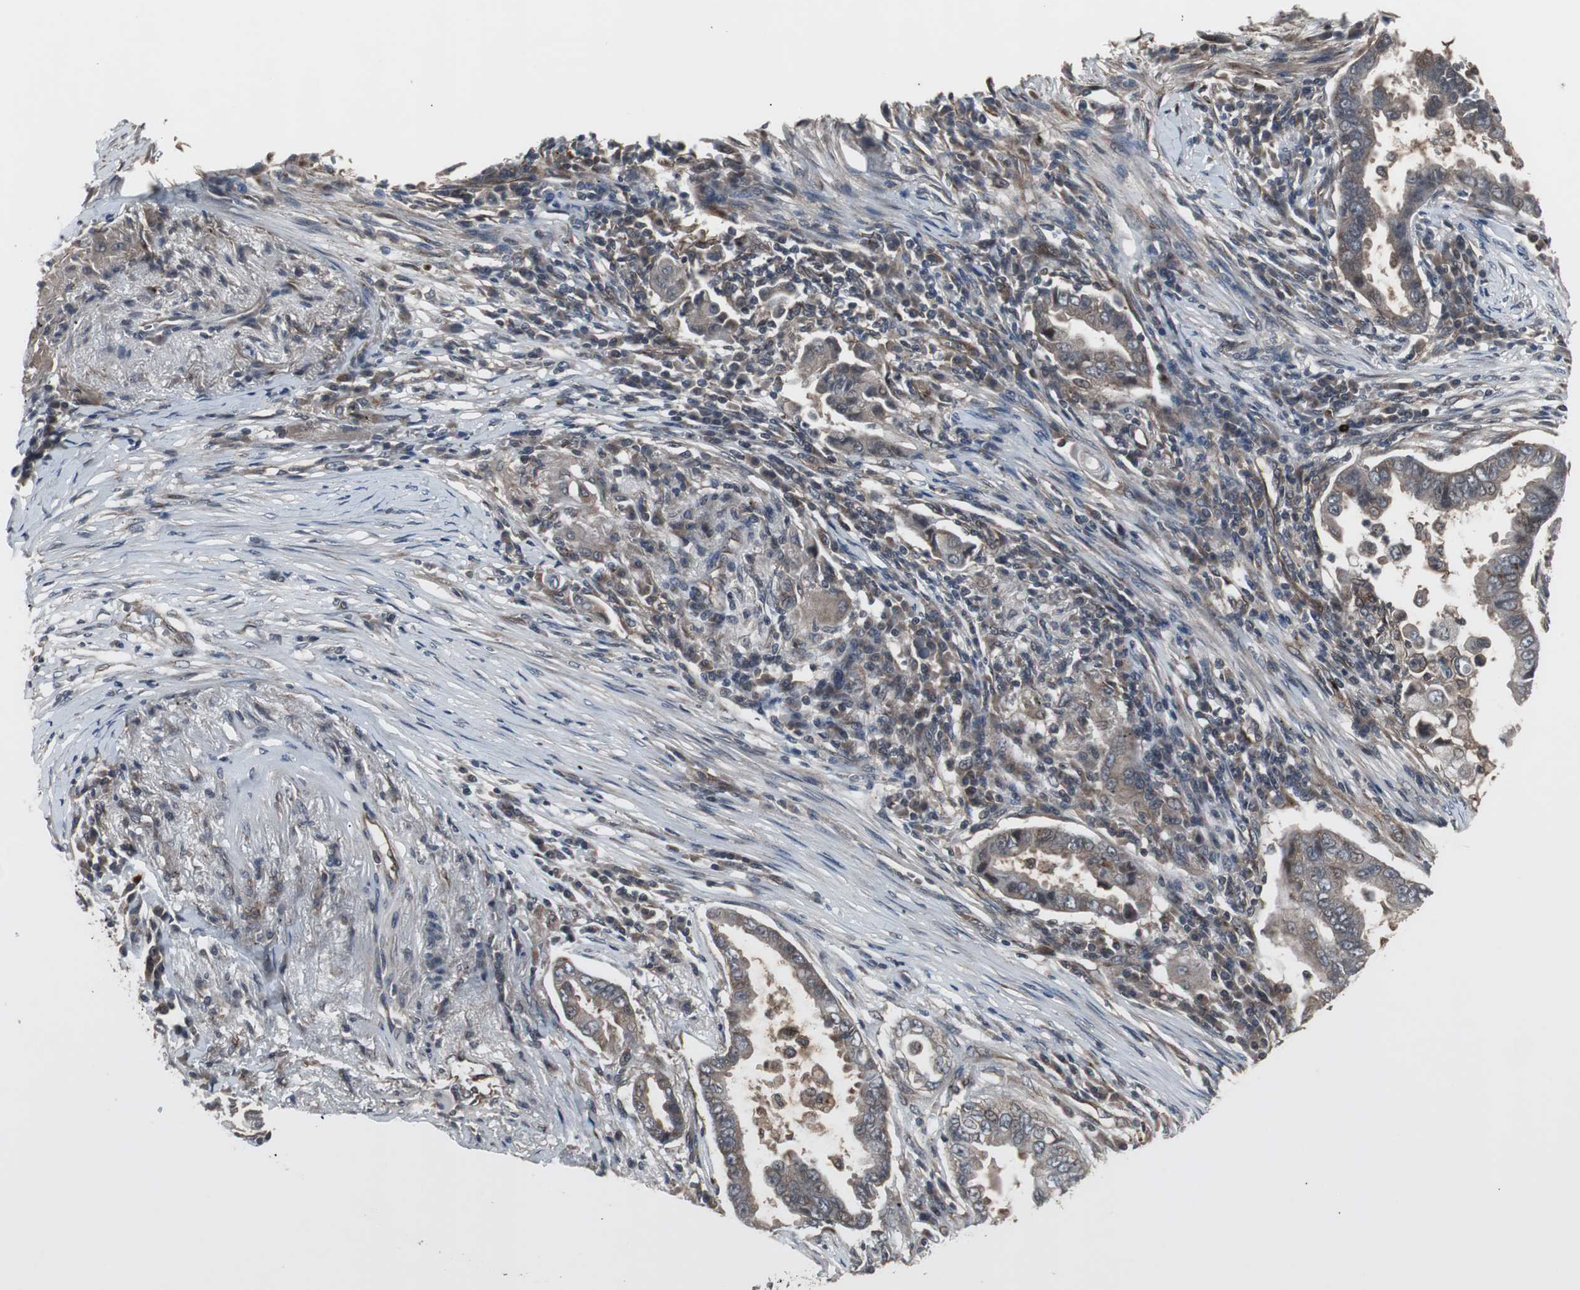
{"staining": {"intensity": "weak", "quantity": ">75%", "location": "cytoplasmic/membranous"}, "tissue": "lung cancer", "cell_type": "Tumor cells", "image_type": "cancer", "snomed": [{"axis": "morphology", "description": "Normal tissue, NOS"}, {"axis": "morphology", "description": "Inflammation, NOS"}, {"axis": "morphology", "description": "Adenocarcinoma, NOS"}, {"axis": "topography", "description": "Lung"}], "caption": "The image shows staining of lung cancer (adenocarcinoma), revealing weak cytoplasmic/membranous protein staining (brown color) within tumor cells.", "gene": "ATP2B2", "patient": {"sex": "female", "age": 64}}